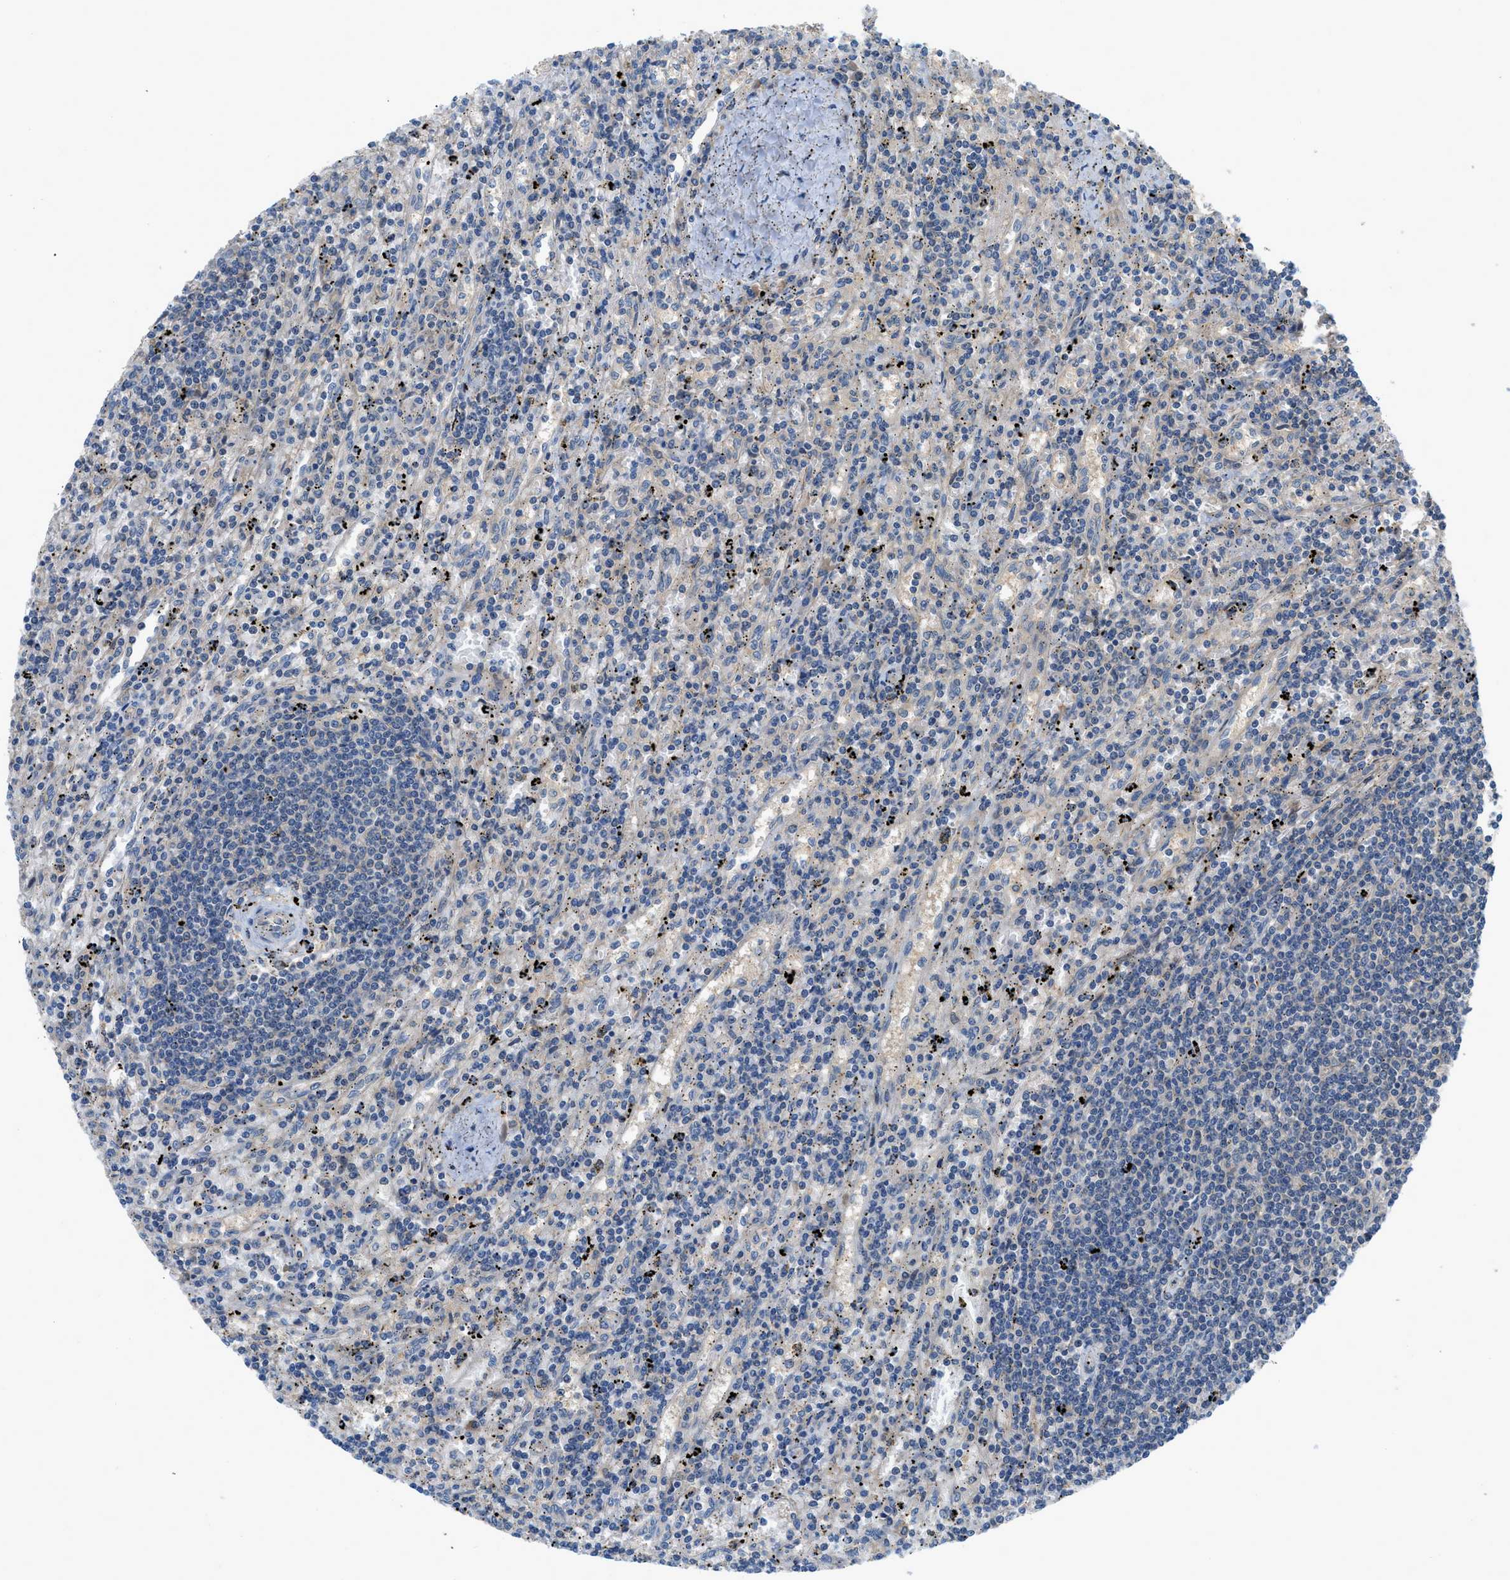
{"staining": {"intensity": "negative", "quantity": "none", "location": "none"}, "tissue": "lymphoma", "cell_type": "Tumor cells", "image_type": "cancer", "snomed": [{"axis": "morphology", "description": "Malignant lymphoma, non-Hodgkin's type, Low grade"}, {"axis": "topography", "description": "Spleen"}], "caption": "There is no significant positivity in tumor cells of low-grade malignant lymphoma, non-Hodgkin's type.", "gene": "GPR31", "patient": {"sex": "male", "age": 76}}